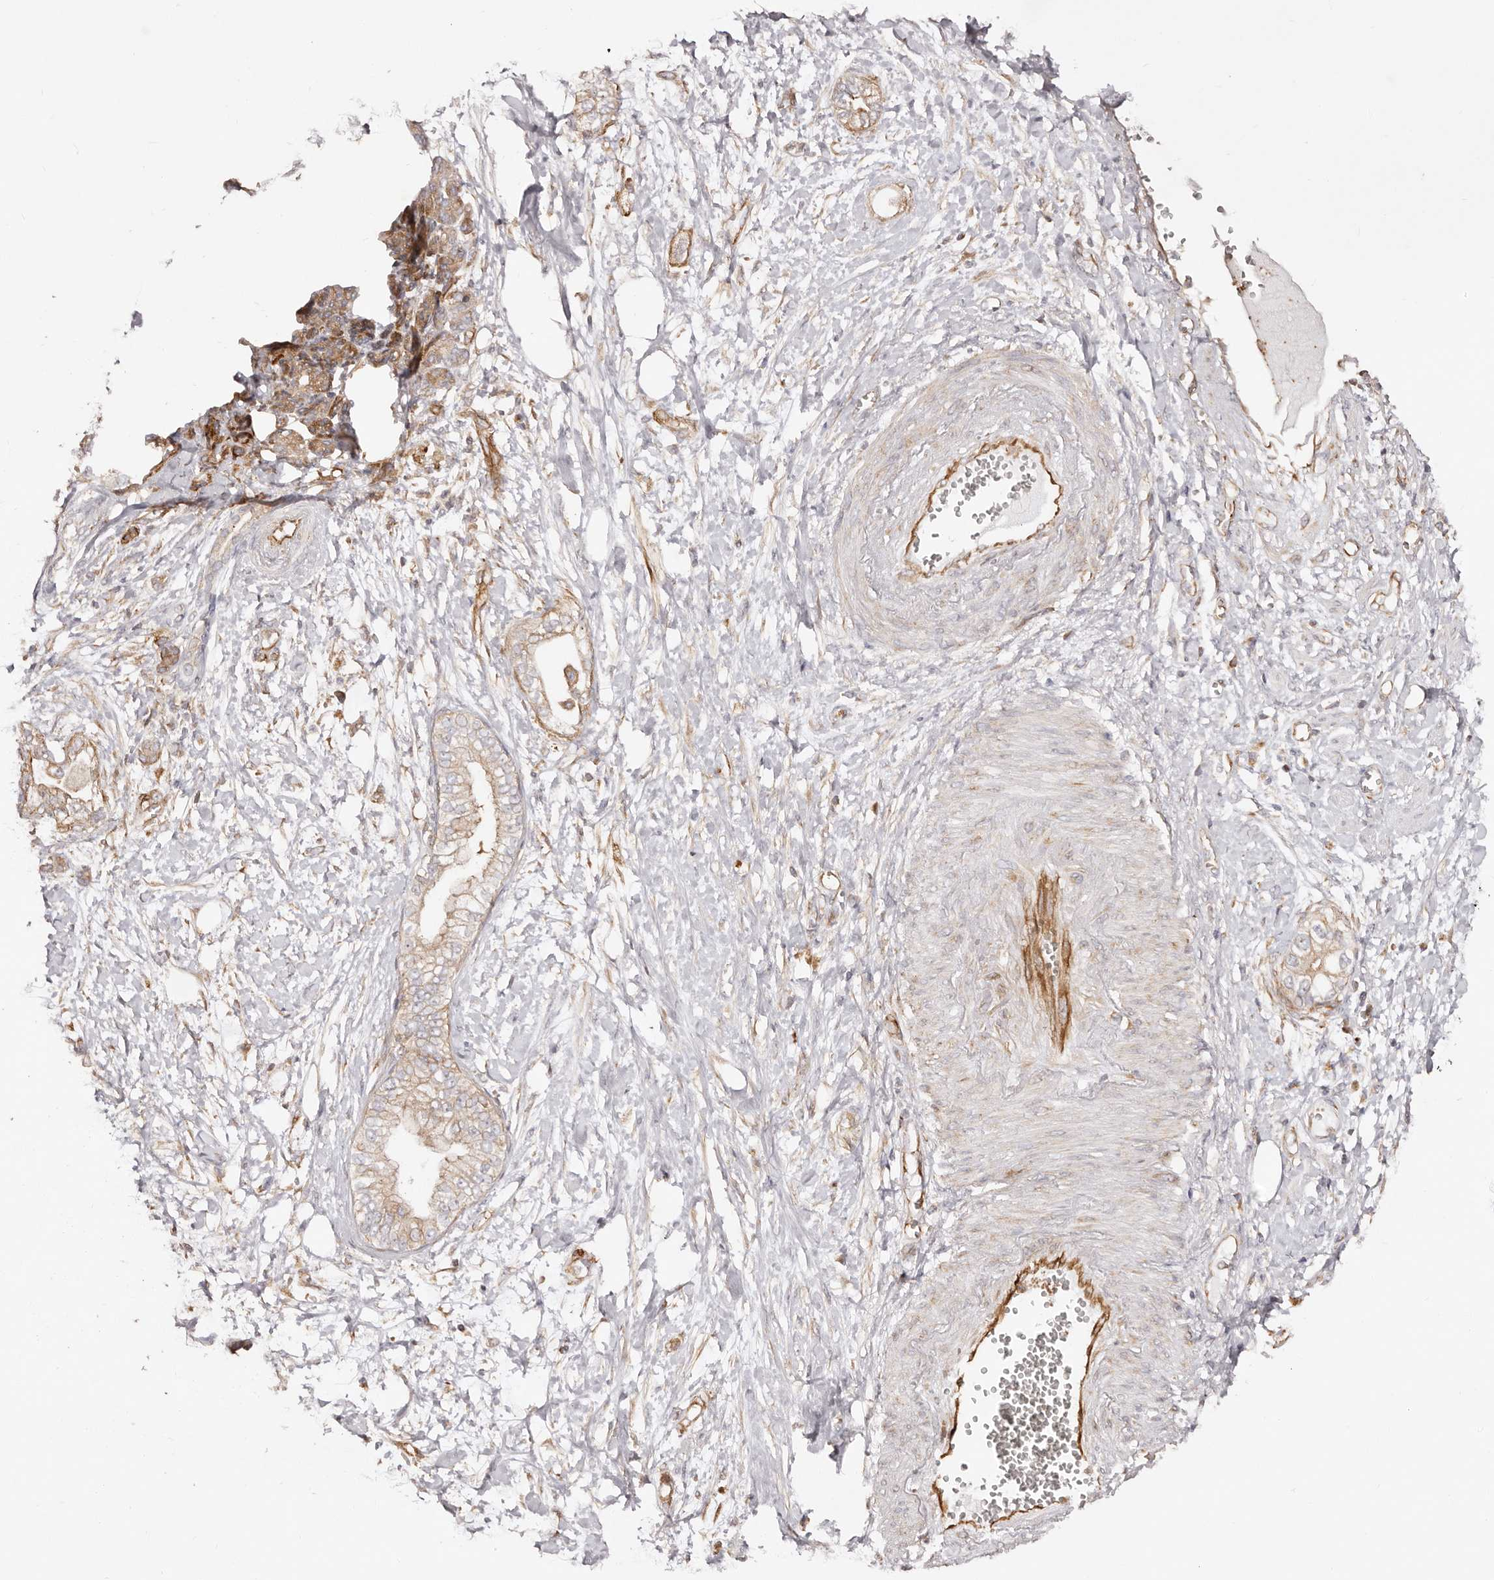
{"staining": {"intensity": "weak", "quantity": ">75%", "location": "cytoplasmic/membranous"}, "tissue": "pancreatic cancer", "cell_type": "Tumor cells", "image_type": "cancer", "snomed": [{"axis": "morphology", "description": "Adenocarcinoma, NOS"}, {"axis": "topography", "description": "Pancreas"}], "caption": "Brown immunohistochemical staining in human pancreatic cancer demonstrates weak cytoplasmic/membranous positivity in about >75% of tumor cells. The staining was performed using DAB (3,3'-diaminobenzidine) to visualize the protein expression in brown, while the nuclei were stained in blue with hematoxylin (Magnification: 20x).", "gene": "RPS6", "patient": {"sex": "male", "age": 68}}